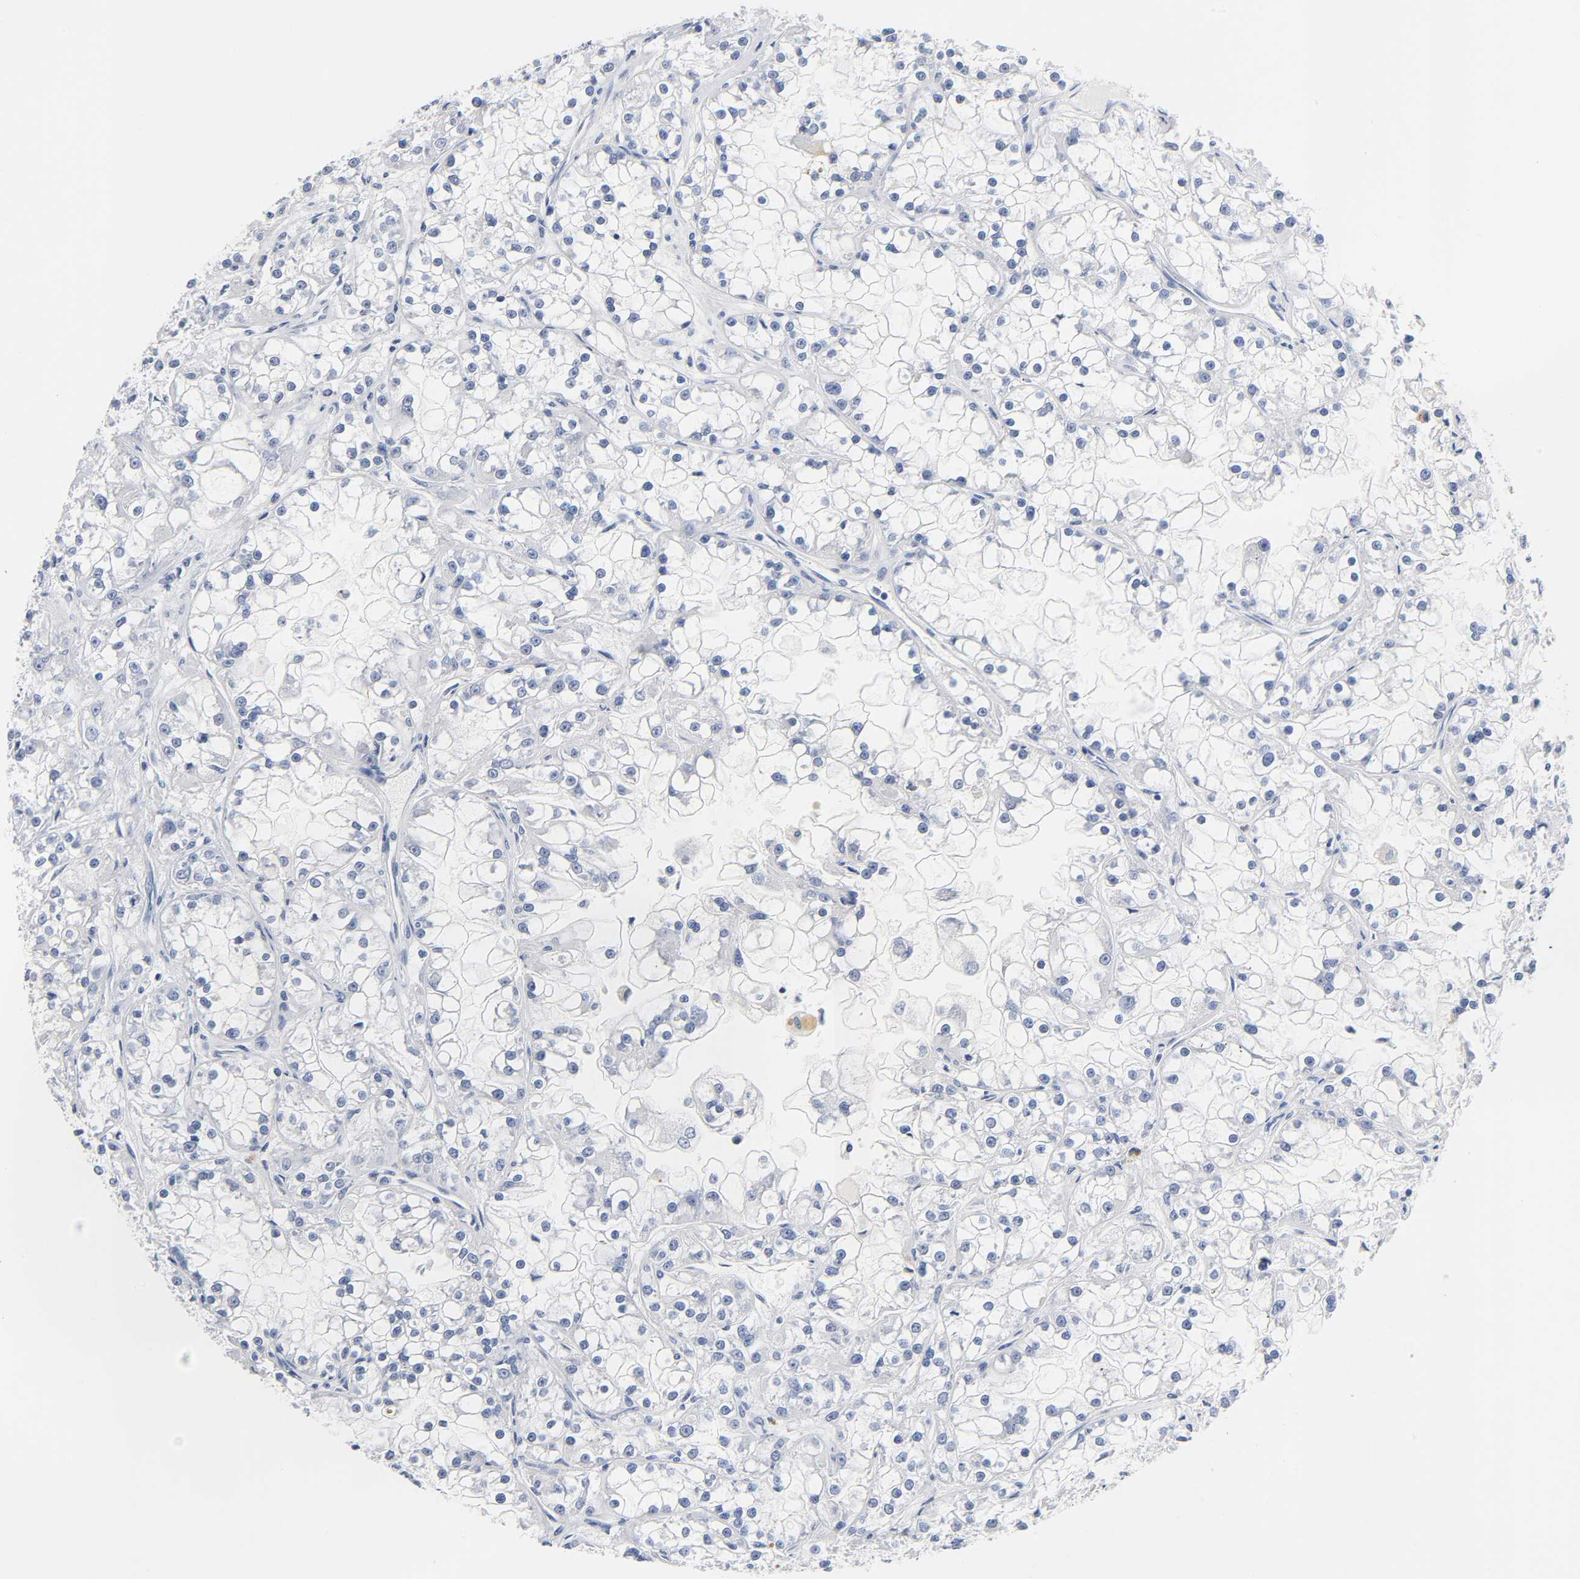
{"staining": {"intensity": "negative", "quantity": "none", "location": "none"}, "tissue": "renal cancer", "cell_type": "Tumor cells", "image_type": "cancer", "snomed": [{"axis": "morphology", "description": "Adenocarcinoma, NOS"}, {"axis": "topography", "description": "Kidney"}], "caption": "The immunohistochemistry image has no significant positivity in tumor cells of renal adenocarcinoma tissue.", "gene": "NAB2", "patient": {"sex": "female", "age": 52}}